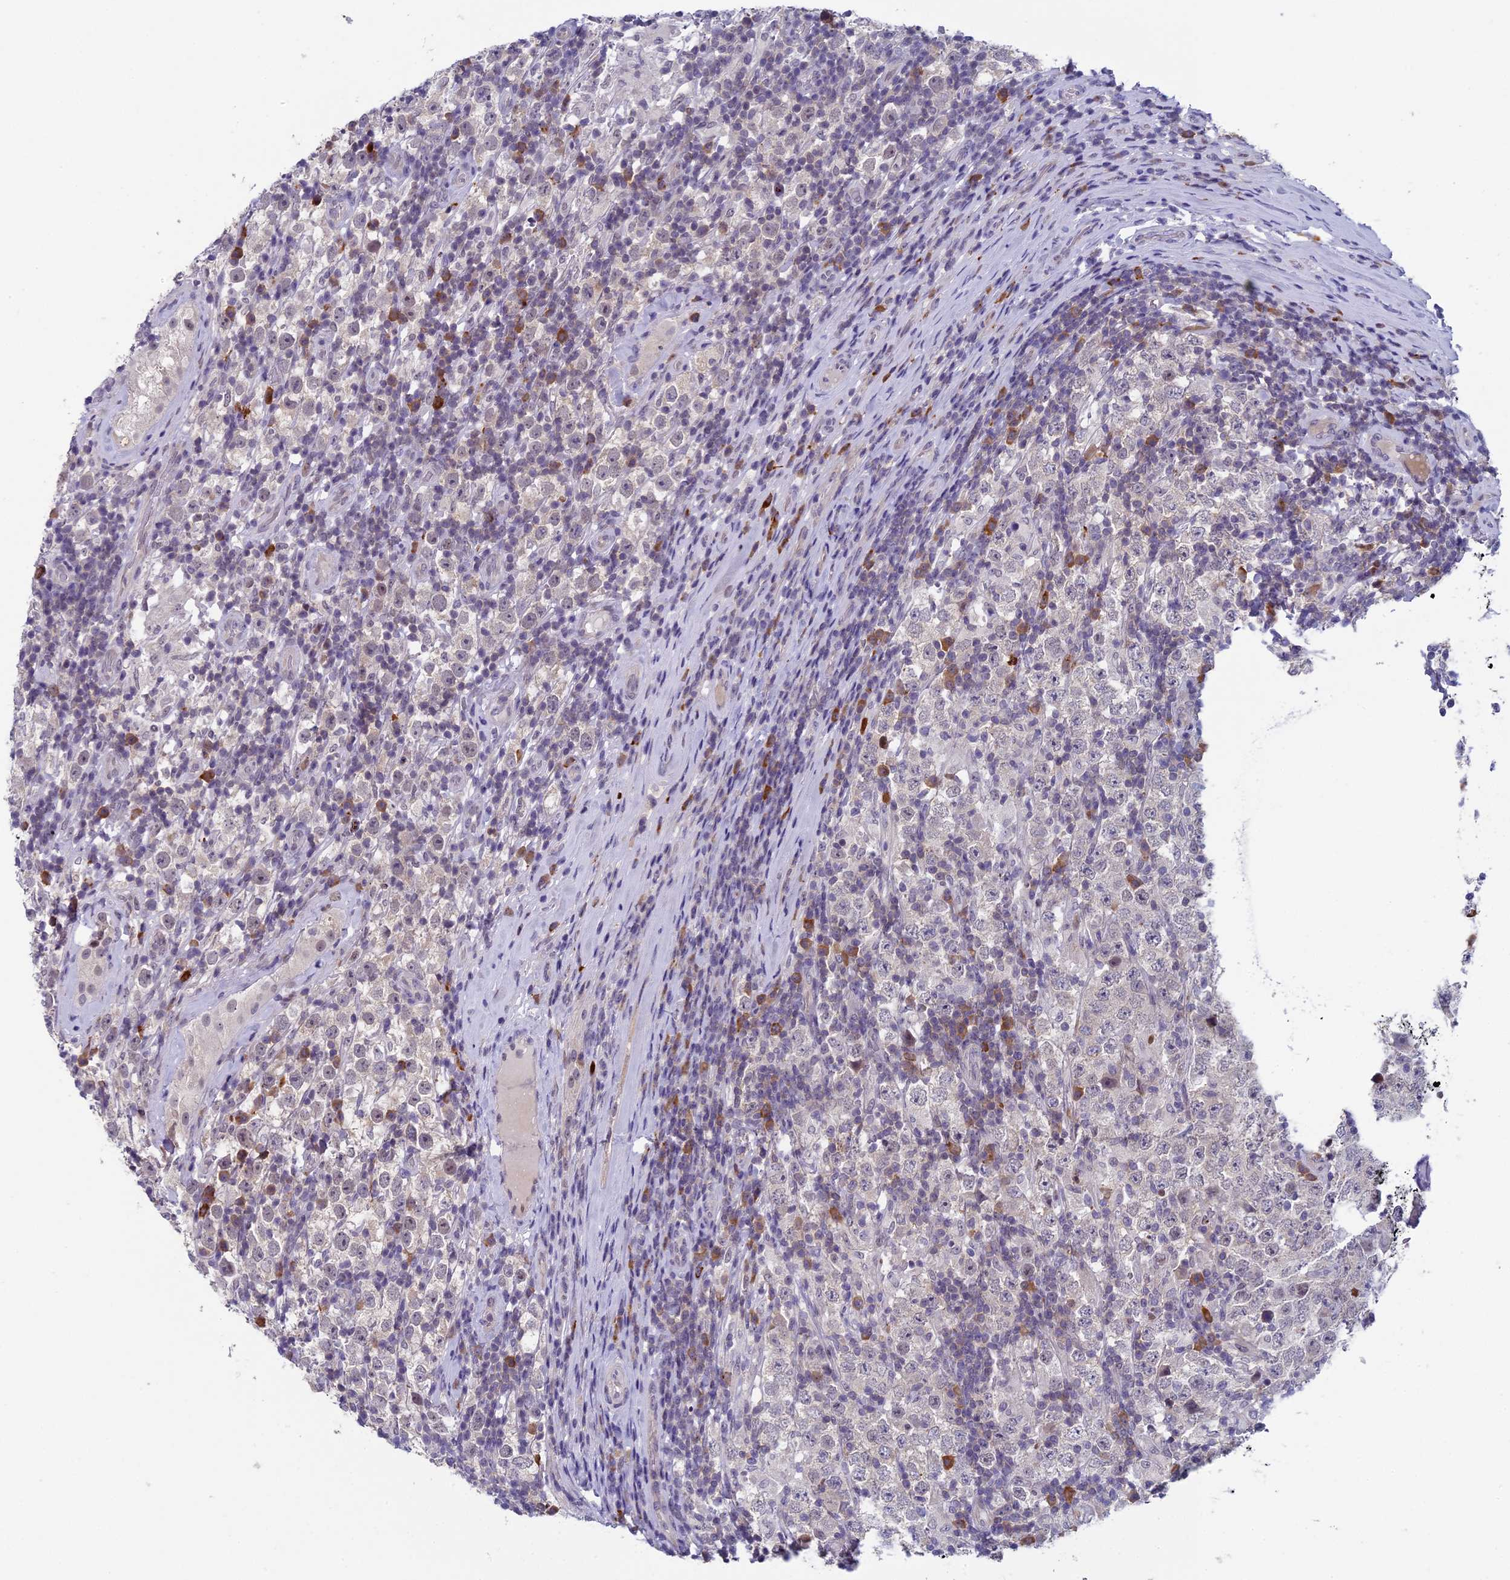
{"staining": {"intensity": "negative", "quantity": "none", "location": "none"}, "tissue": "testis cancer", "cell_type": "Tumor cells", "image_type": "cancer", "snomed": [{"axis": "morphology", "description": "Normal tissue, NOS"}, {"axis": "morphology", "description": "Urothelial carcinoma, High grade"}, {"axis": "morphology", "description": "Seminoma, NOS"}, {"axis": "morphology", "description": "Carcinoma, Embryonal, NOS"}, {"axis": "topography", "description": "Urinary bladder"}, {"axis": "topography", "description": "Testis"}], "caption": "A photomicrograph of testis cancer stained for a protein reveals no brown staining in tumor cells.", "gene": "CNEP1R1", "patient": {"sex": "male", "age": 41}}